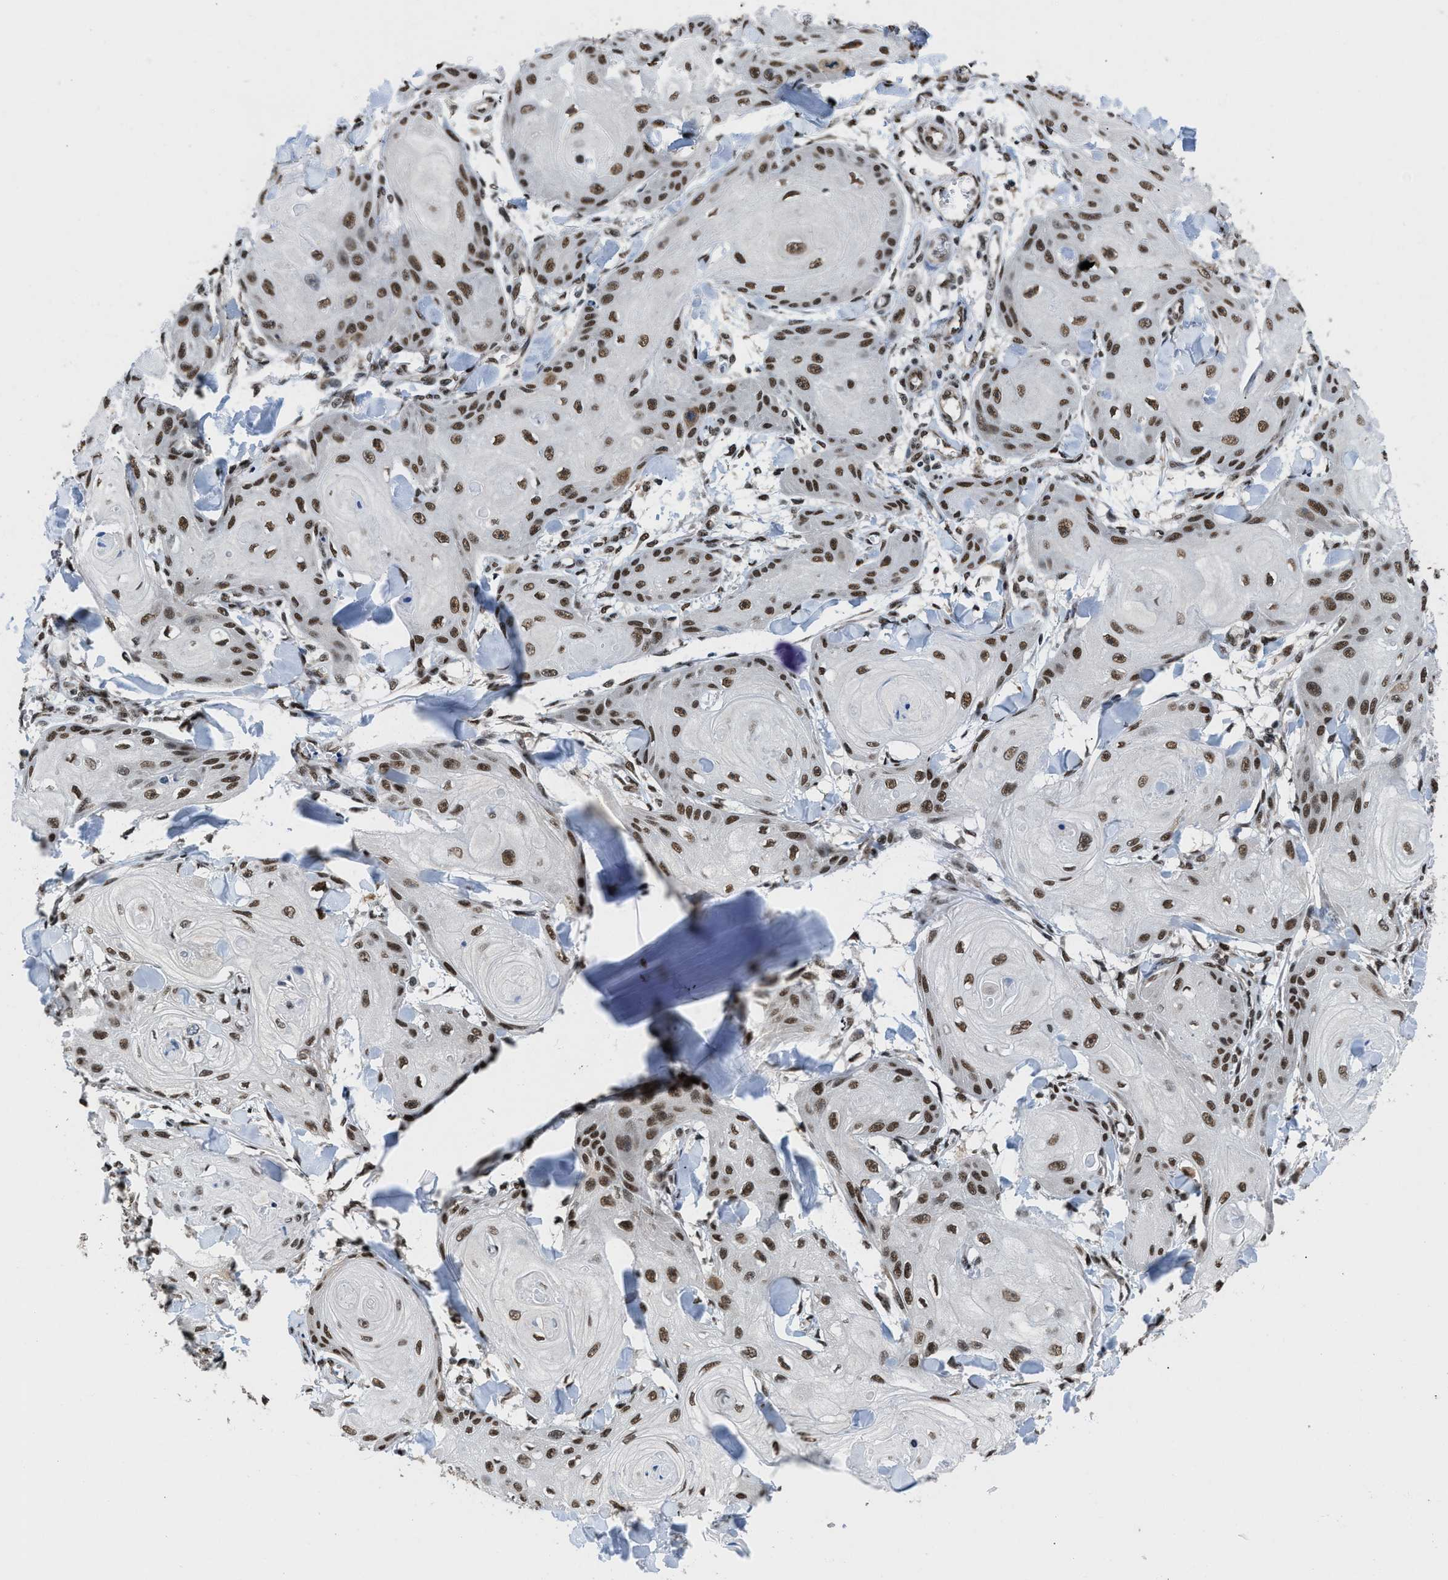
{"staining": {"intensity": "moderate", "quantity": ">75%", "location": "nuclear"}, "tissue": "skin cancer", "cell_type": "Tumor cells", "image_type": "cancer", "snomed": [{"axis": "morphology", "description": "Squamous cell carcinoma, NOS"}, {"axis": "topography", "description": "Skin"}], "caption": "About >75% of tumor cells in human skin cancer (squamous cell carcinoma) demonstrate moderate nuclear protein expression as visualized by brown immunohistochemical staining.", "gene": "SAFB", "patient": {"sex": "male", "age": 74}}